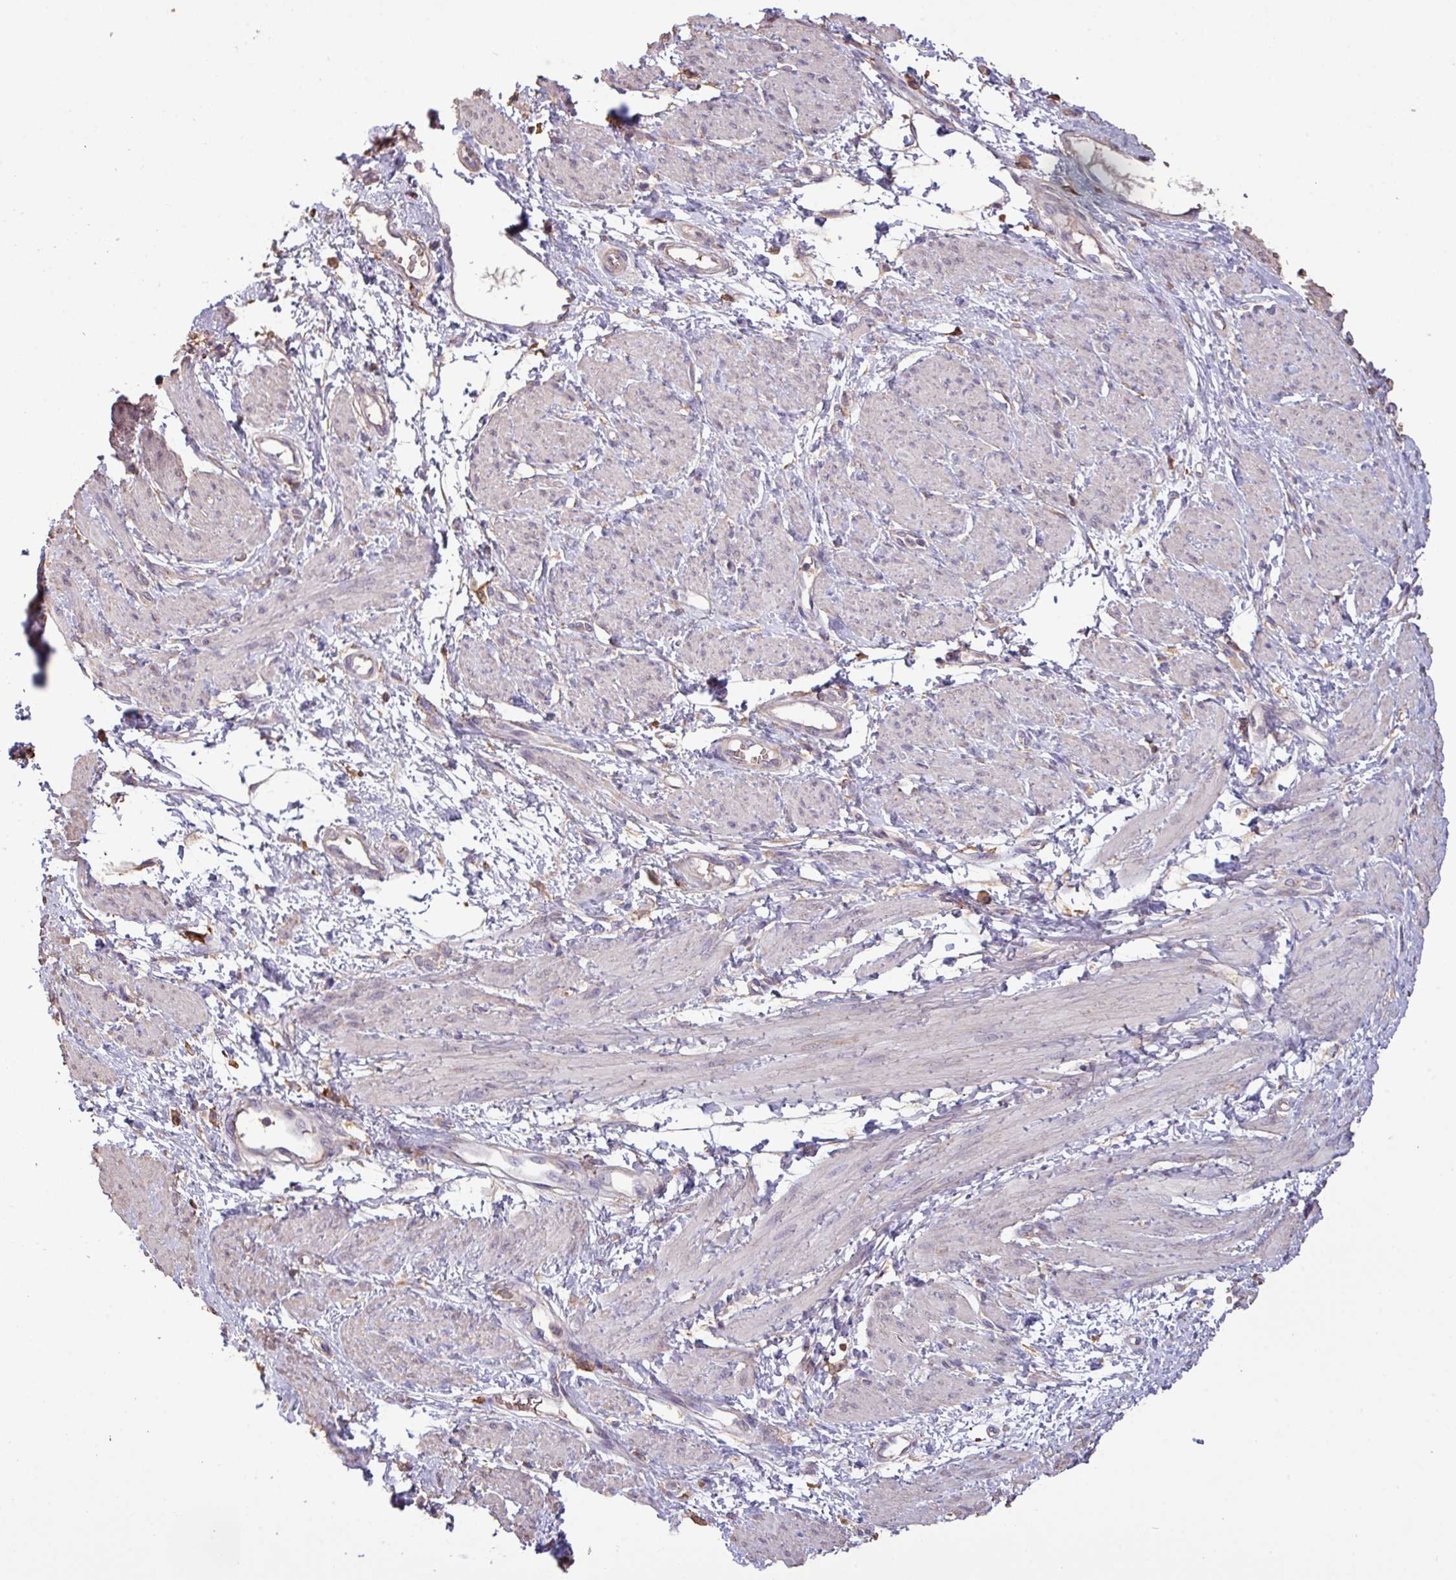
{"staining": {"intensity": "weak", "quantity": "<25%", "location": "cytoplasmic/membranous"}, "tissue": "smooth muscle", "cell_type": "Smooth muscle cells", "image_type": "normal", "snomed": [{"axis": "morphology", "description": "Normal tissue, NOS"}, {"axis": "topography", "description": "Smooth muscle"}, {"axis": "topography", "description": "Uterus"}], "caption": "Smooth muscle cells show no significant protein staining in unremarkable smooth muscle. (DAB immunohistochemistry (IHC) visualized using brightfield microscopy, high magnification).", "gene": "CAMK2A", "patient": {"sex": "female", "age": 39}}